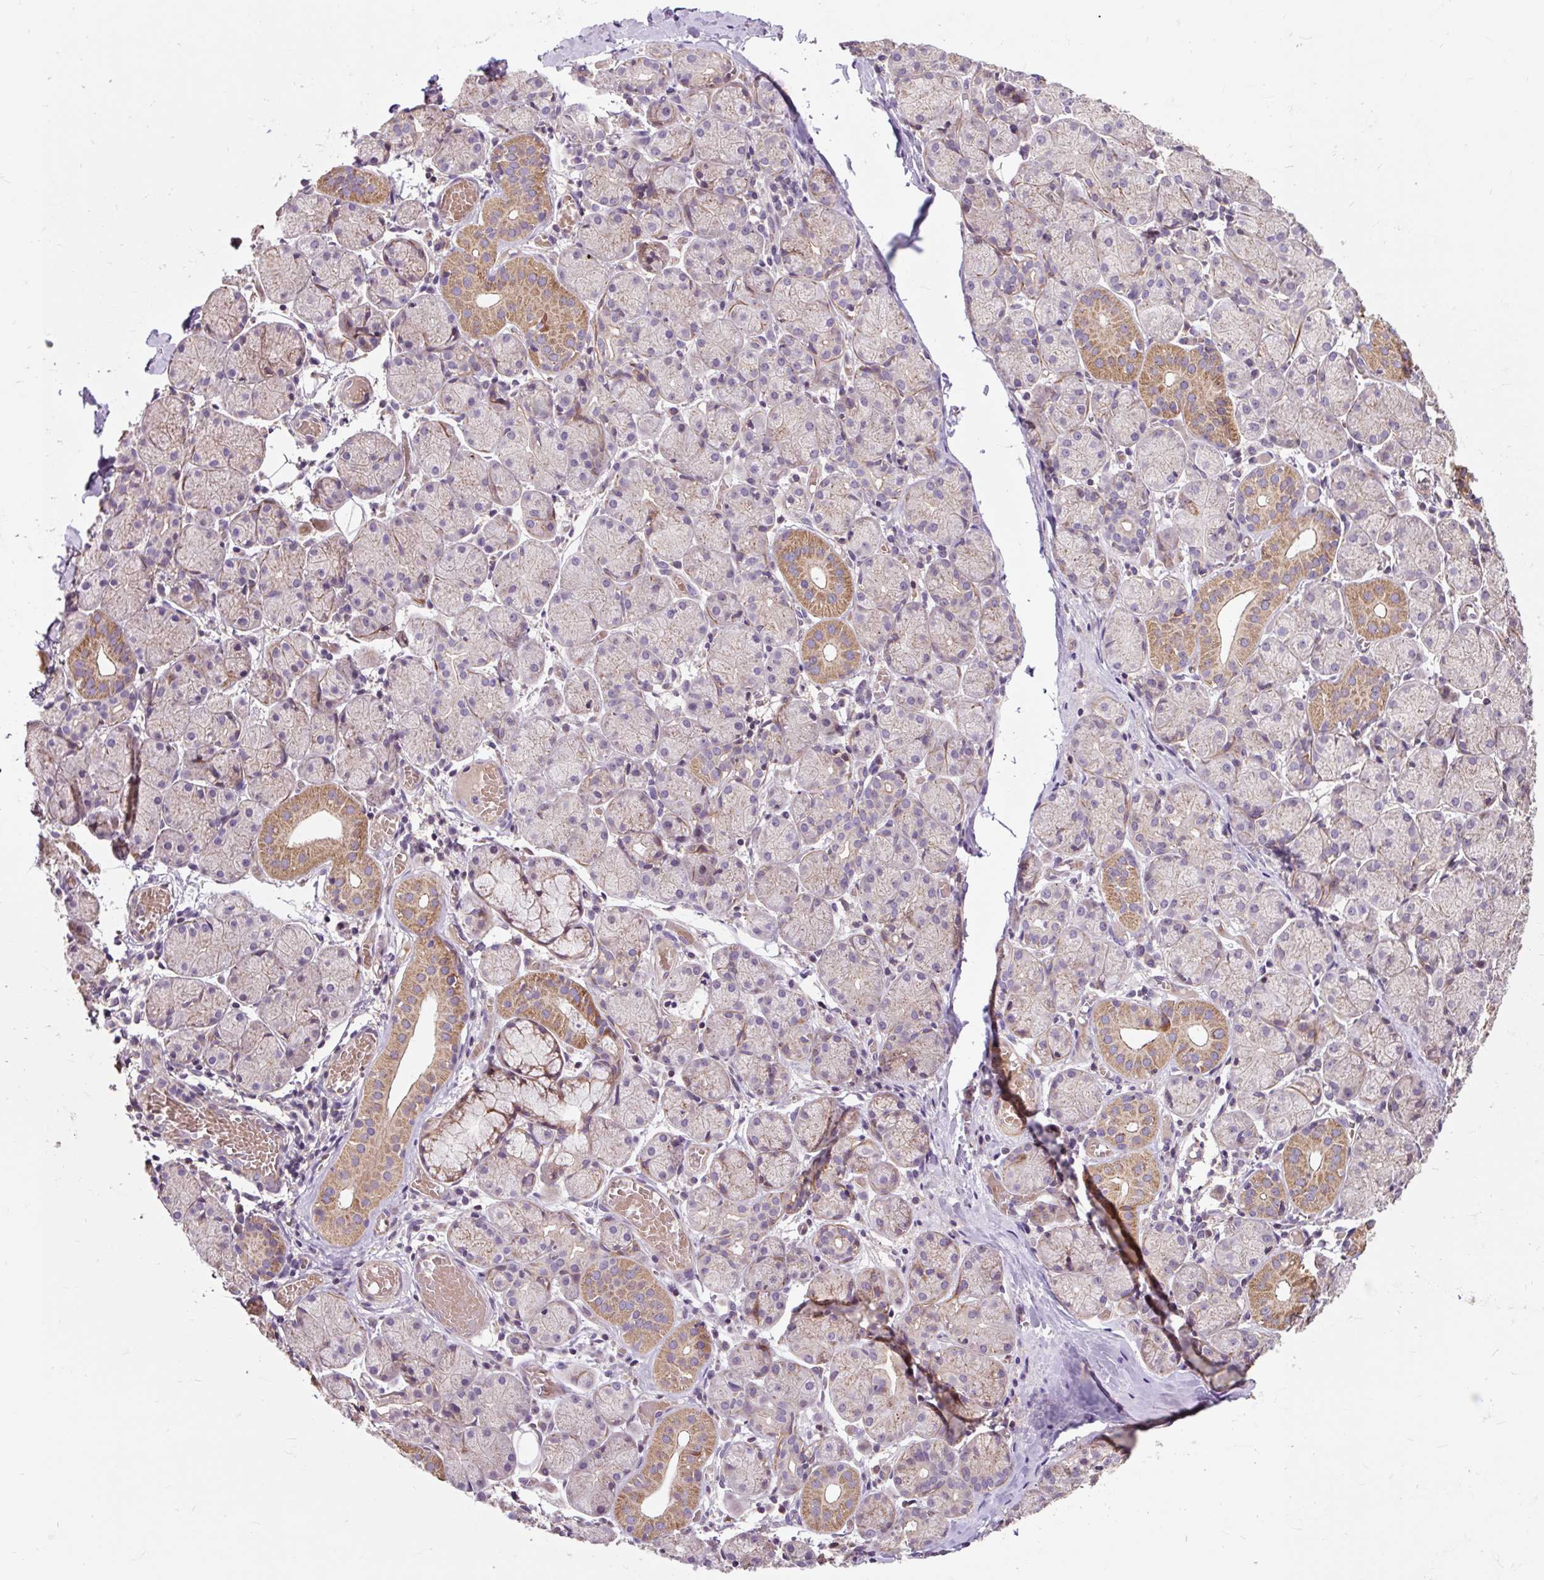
{"staining": {"intensity": "moderate", "quantity": "25%-75%", "location": "cytoplasmic/membranous"}, "tissue": "salivary gland", "cell_type": "Glandular cells", "image_type": "normal", "snomed": [{"axis": "morphology", "description": "Normal tissue, NOS"}, {"axis": "topography", "description": "Salivary gland"}], "caption": "Salivary gland stained with DAB (3,3'-diaminobenzidine) immunohistochemistry (IHC) shows medium levels of moderate cytoplasmic/membranous expression in about 25%-75% of glandular cells. (Brightfield microscopy of DAB IHC at high magnification).", "gene": "PRIMPOL", "patient": {"sex": "female", "age": 24}}